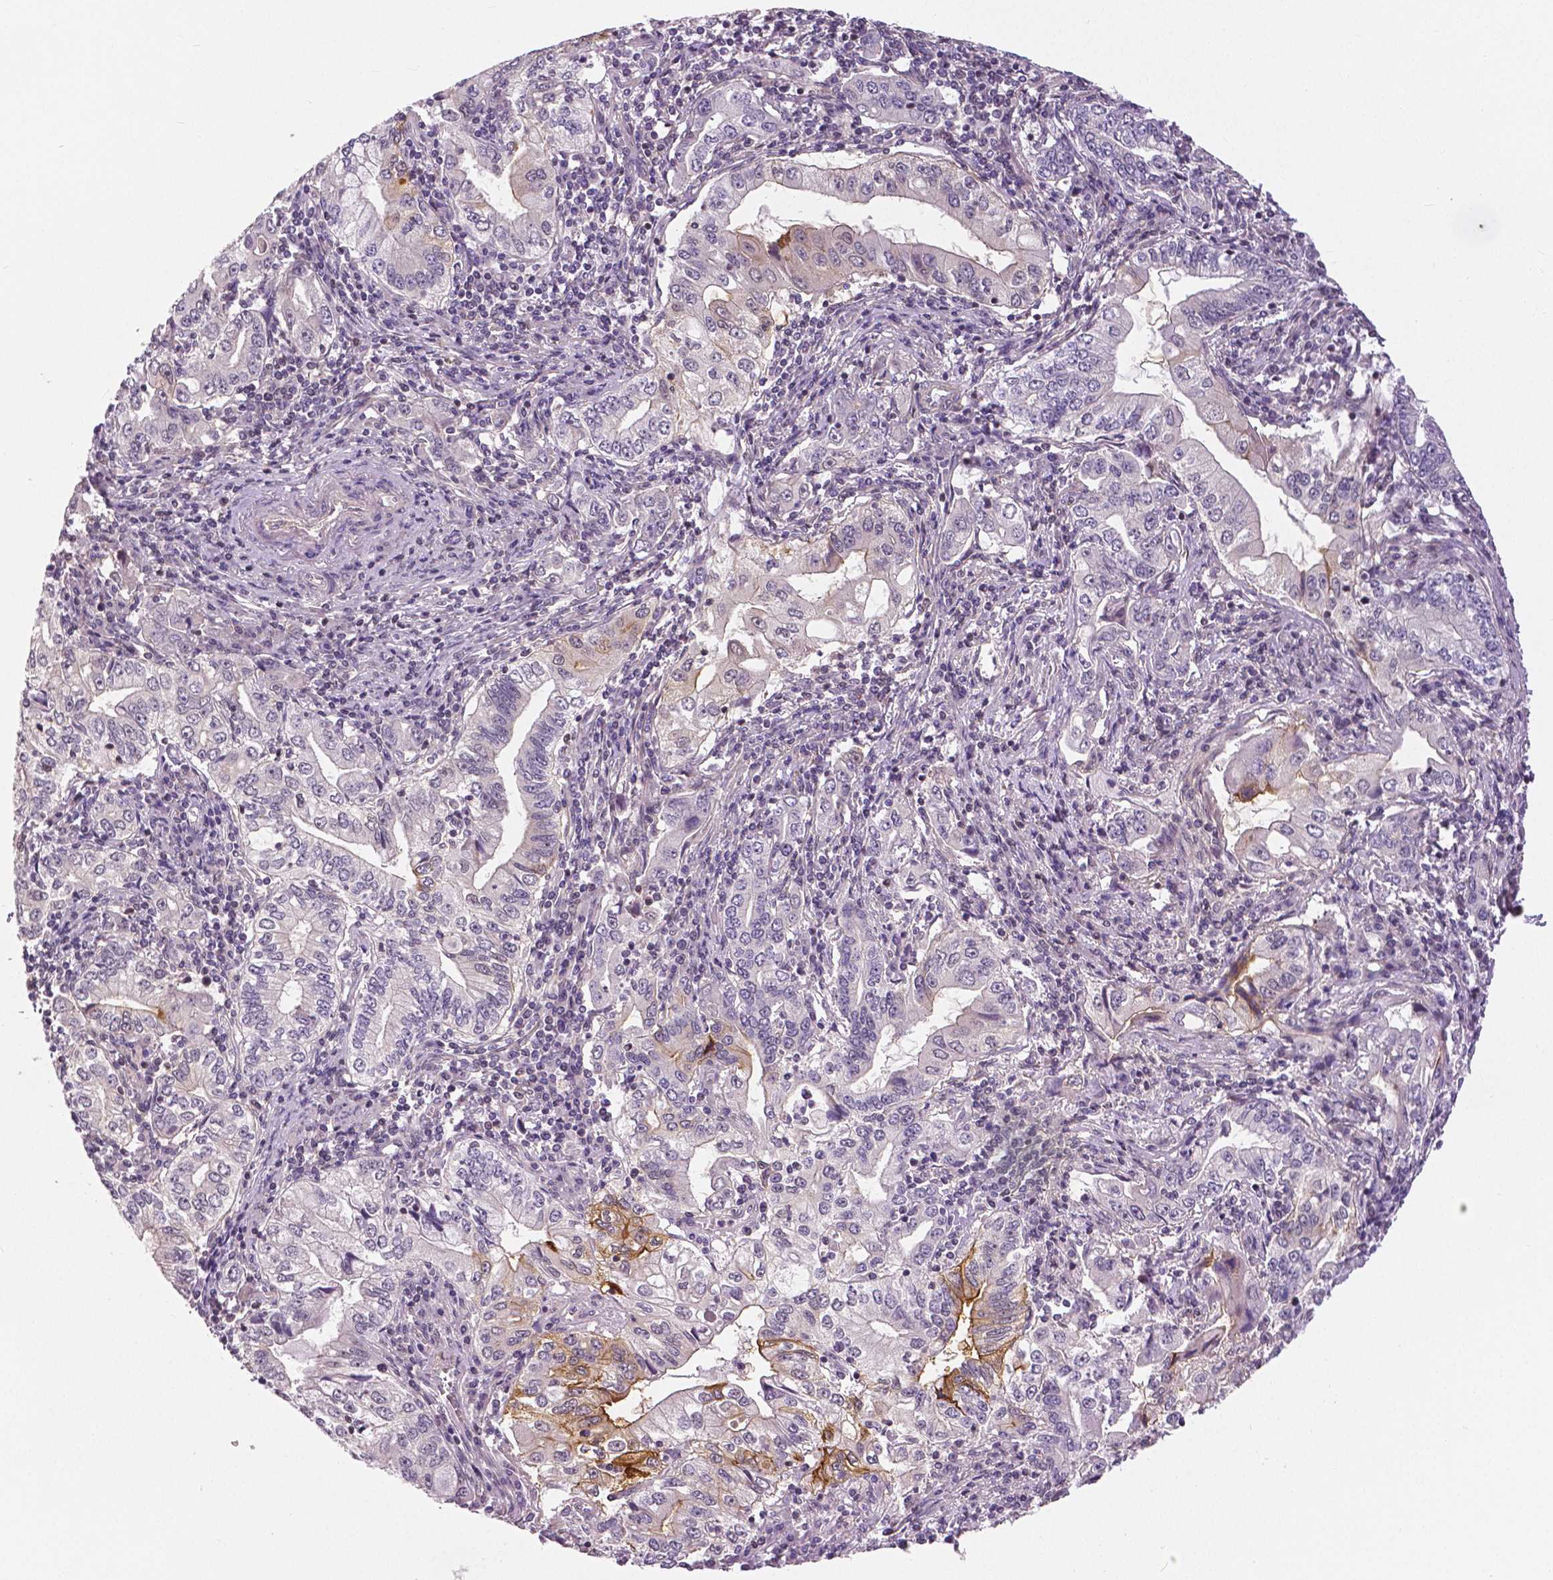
{"staining": {"intensity": "moderate", "quantity": "<25%", "location": "cytoplasmic/membranous"}, "tissue": "stomach cancer", "cell_type": "Tumor cells", "image_type": "cancer", "snomed": [{"axis": "morphology", "description": "Adenocarcinoma, NOS"}, {"axis": "topography", "description": "Stomach, lower"}], "caption": "Immunohistochemistry (IHC) micrograph of neoplastic tissue: stomach cancer stained using immunohistochemistry (IHC) displays low levels of moderate protein expression localized specifically in the cytoplasmic/membranous of tumor cells, appearing as a cytoplasmic/membranous brown color.", "gene": "ANXA13", "patient": {"sex": "female", "age": 72}}